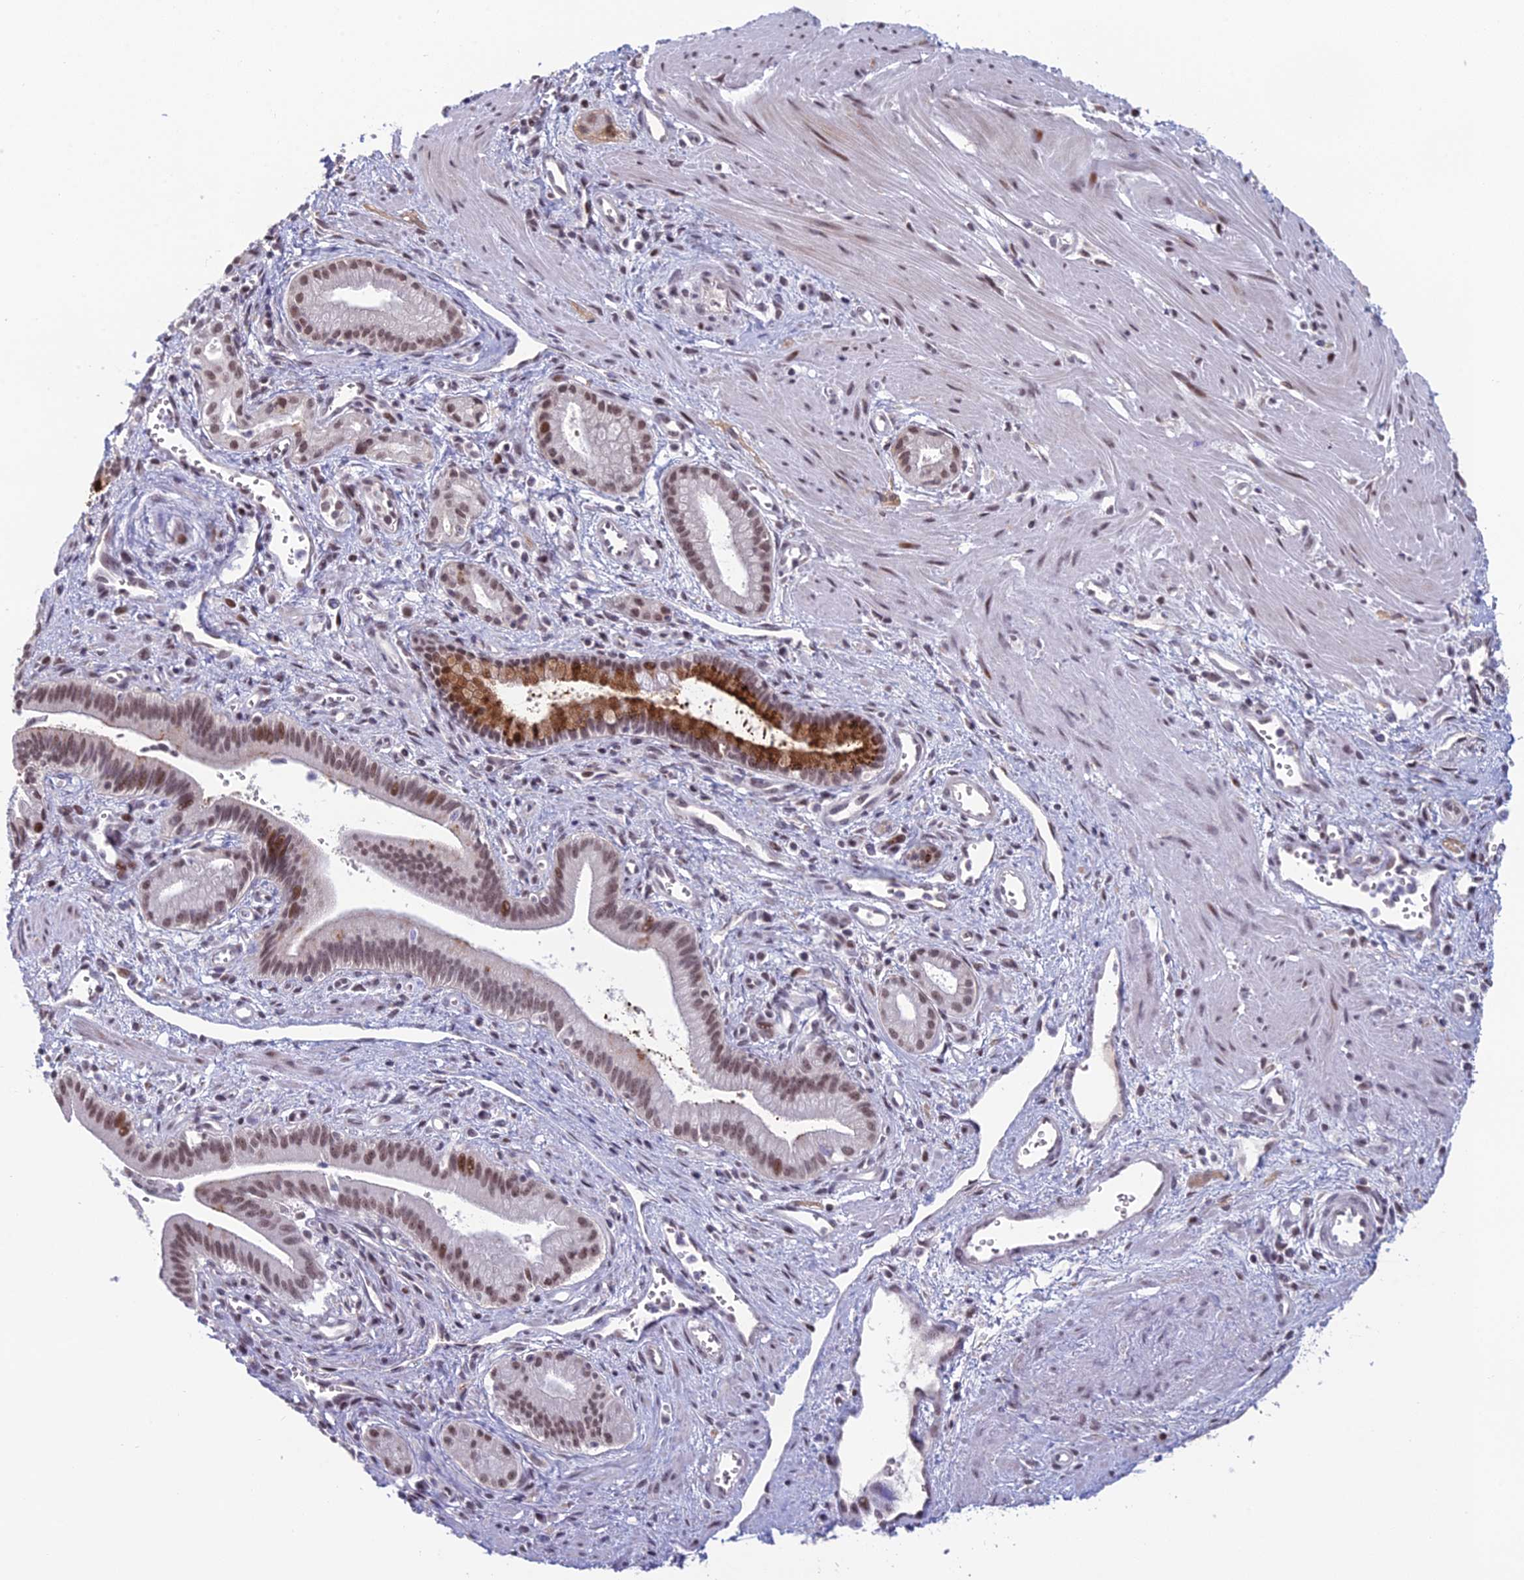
{"staining": {"intensity": "strong", "quantity": "25%-75%", "location": "cytoplasmic/membranous,nuclear"}, "tissue": "pancreatic cancer", "cell_type": "Tumor cells", "image_type": "cancer", "snomed": [{"axis": "morphology", "description": "Adenocarcinoma, NOS"}, {"axis": "topography", "description": "Pancreas"}], "caption": "This micrograph shows immunohistochemistry (IHC) staining of pancreatic cancer, with high strong cytoplasmic/membranous and nuclear staining in about 25%-75% of tumor cells.", "gene": "RGS17", "patient": {"sex": "male", "age": 78}}